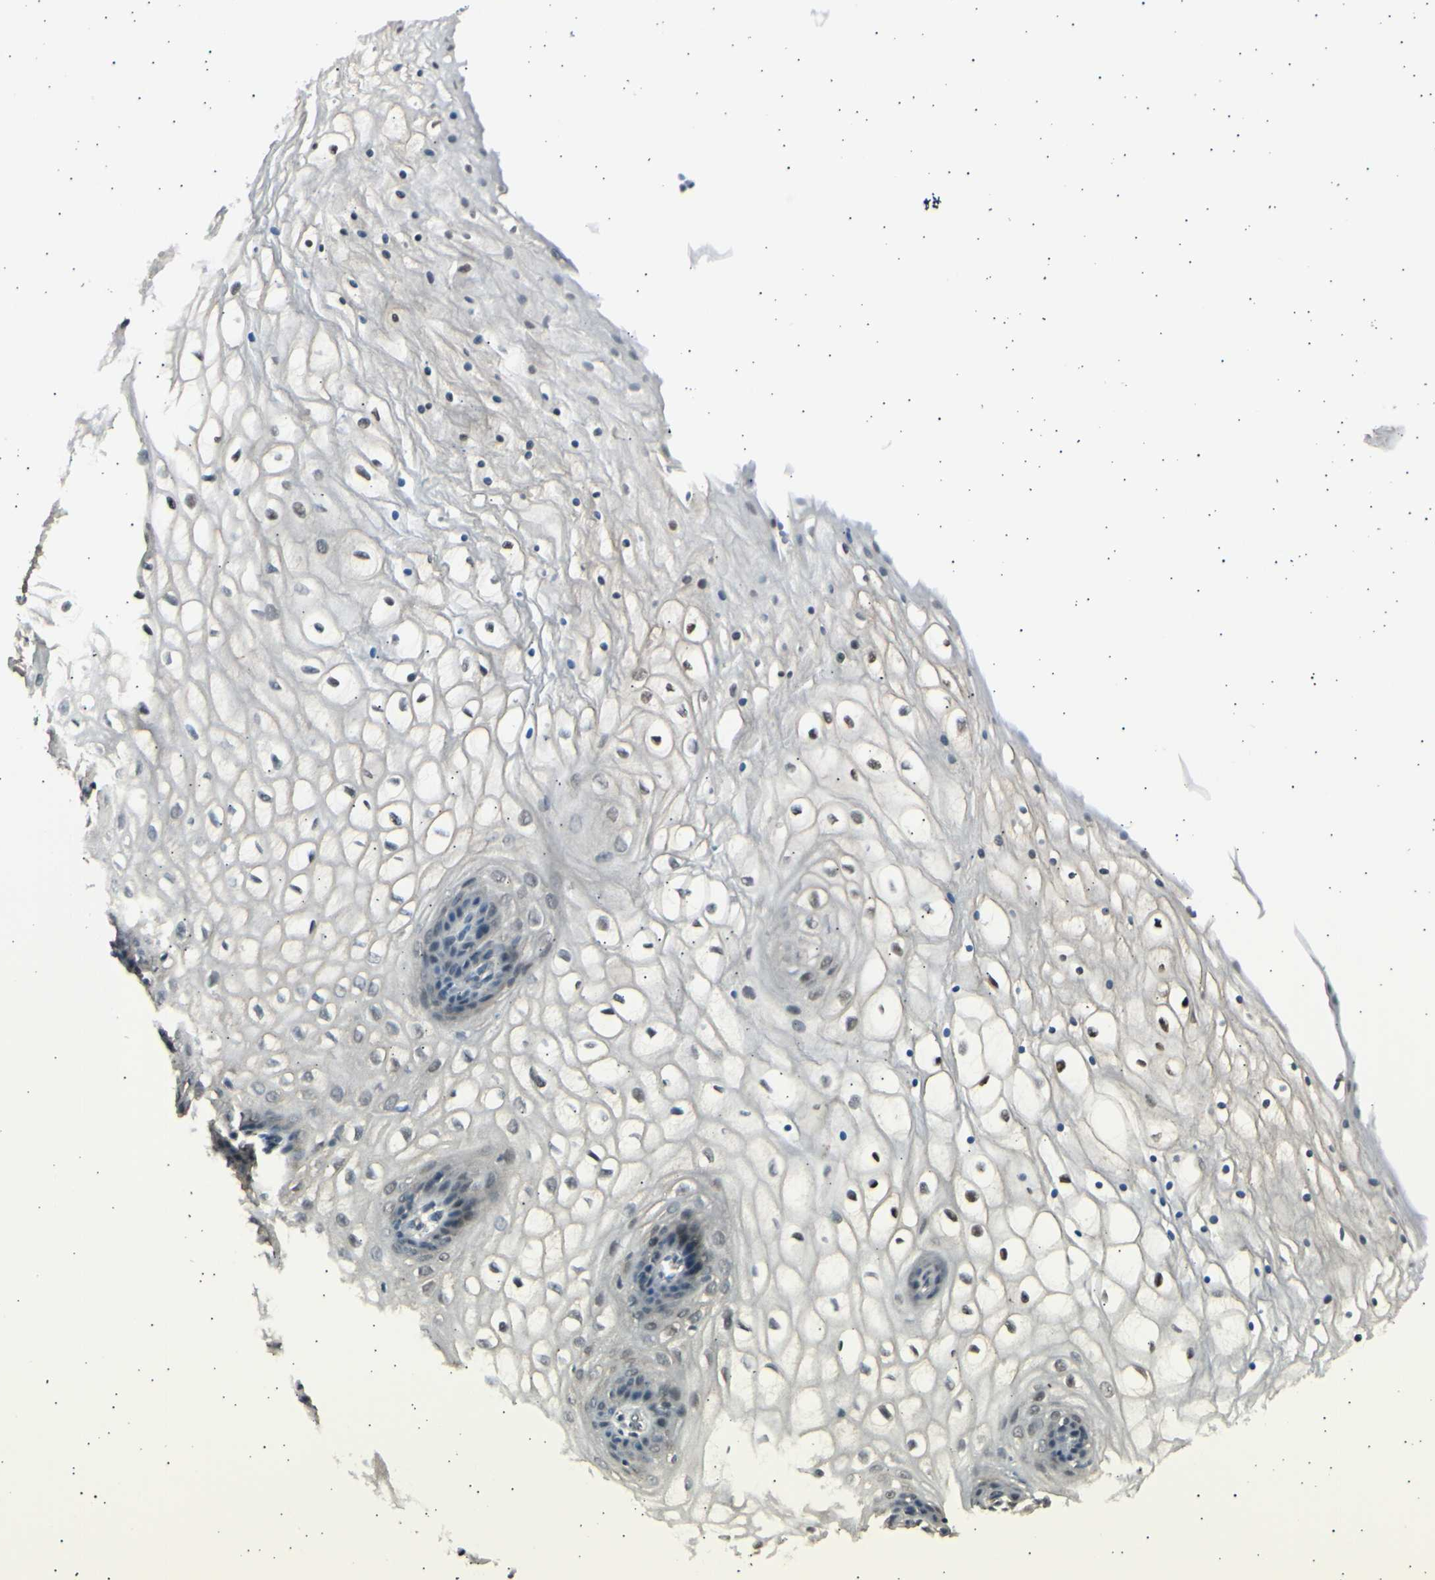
{"staining": {"intensity": "moderate", "quantity": "<25%", "location": "nuclear"}, "tissue": "vagina", "cell_type": "Squamous epithelial cells", "image_type": "normal", "snomed": [{"axis": "morphology", "description": "Normal tissue, NOS"}, {"axis": "topography", "description": "Vagina"}], "caption": "Benign vagina displays moderate nuclear staining in approximately <25% of squamous epithelial cells, visualized by immunohistochemistry.", "gene": "PSMD5", "patient": {"sex": "female", "age": 34}}